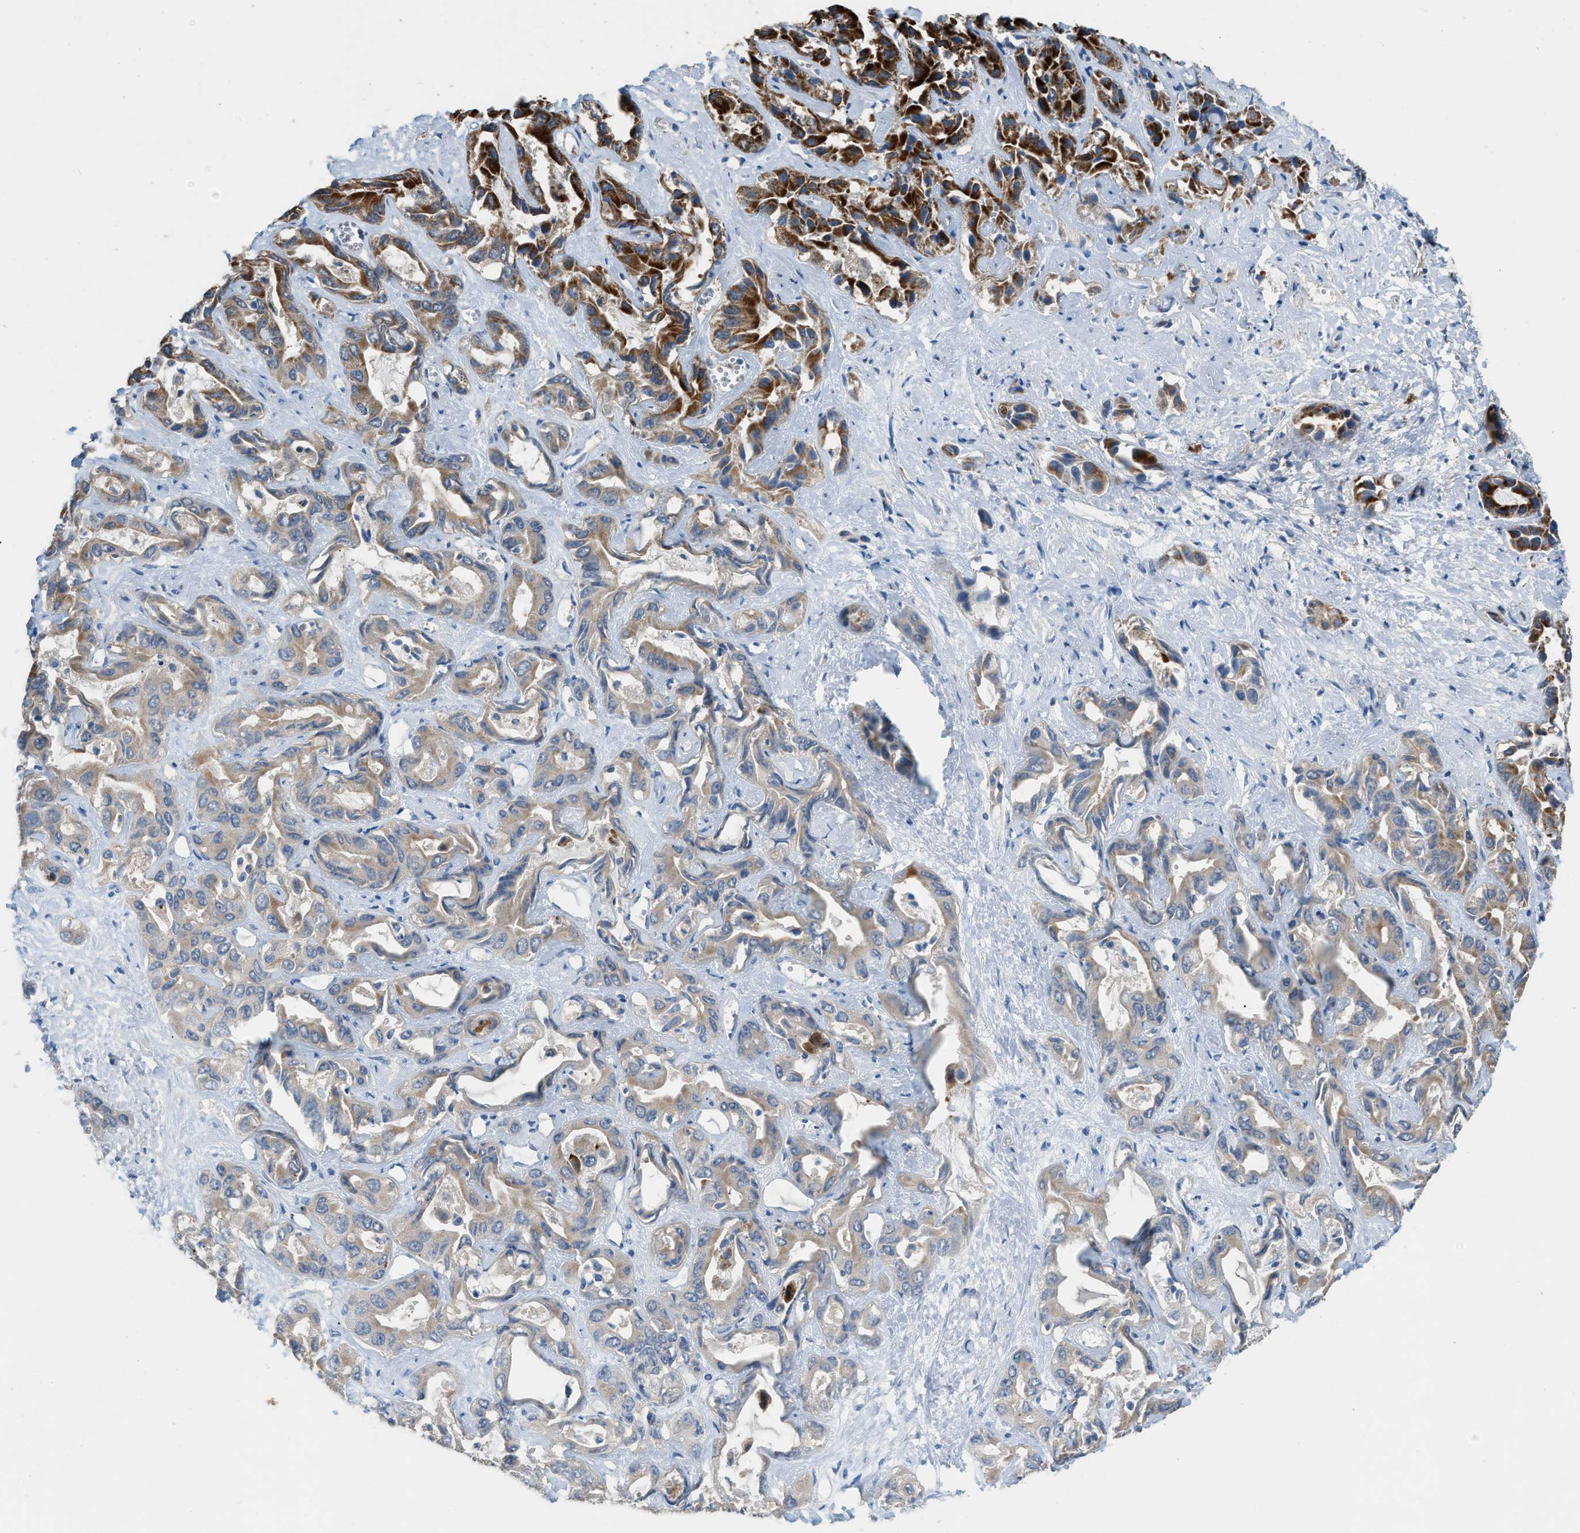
{"staining": {"intensity": "strong", "quantity": ">75%", "location": "cytoplasmic/membranous"}, "tissue": "liver cancer", "cell_type": "Tumor cells", "image_type": "cancer", "snomed": [{"axis": "morphology", "description": "Cholangiocarcinoma"}, {"axis": "topography", "description": "Liver"}], "caption": "Immunohistochemistry image of neoplastic tissue: human cholangiocarcinoma (liver) stained using immunohistochemistry displays high levels of strong protein expression localized specifically in the cytoplasmic/membranous of tumor cells, appearing as a cytoplasmic/membranous brown color.", "gene": "ETFB", "patient": {"sex": "female", "age": 52}}